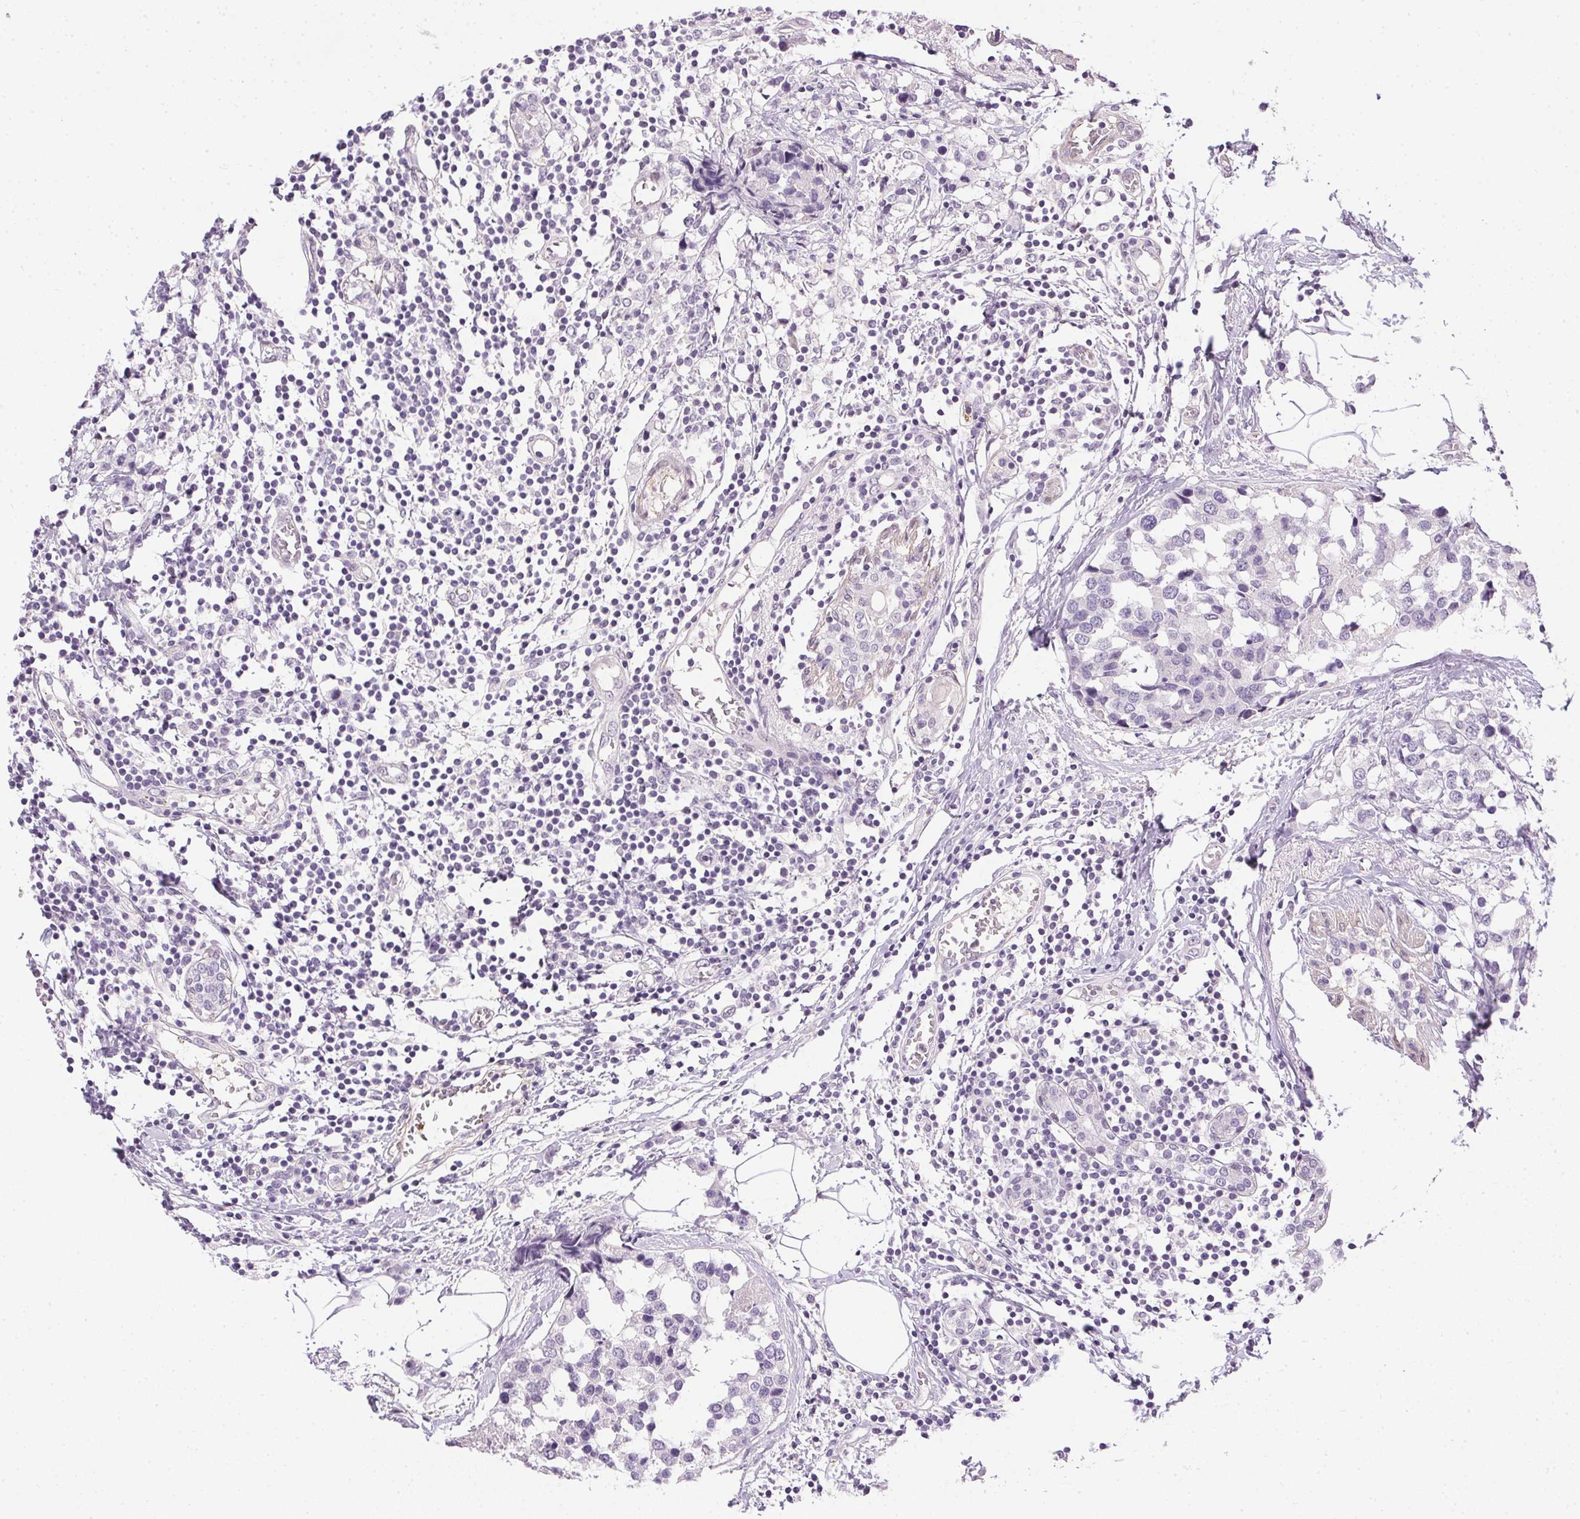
{"staining": {"intensity": "negative", "quantity": "none", "location": "none"}, "tissue": "breast cancer", "cell_type": "Tumor cells", "image_type": "cancer", "snomed": [{"axis": "morphology", "description": "Lobular carcinoma"}, {"axis": "topography", "description": "Breast"}], "caption": "This image is of lobular carcinoma (breast) stained with IHC to label a protein in brown with the nuclei are counter-stained blue. There is no positivity in tumor cells.", "gene": "PRL", "patient": {"sex": "female", "age": 59}}